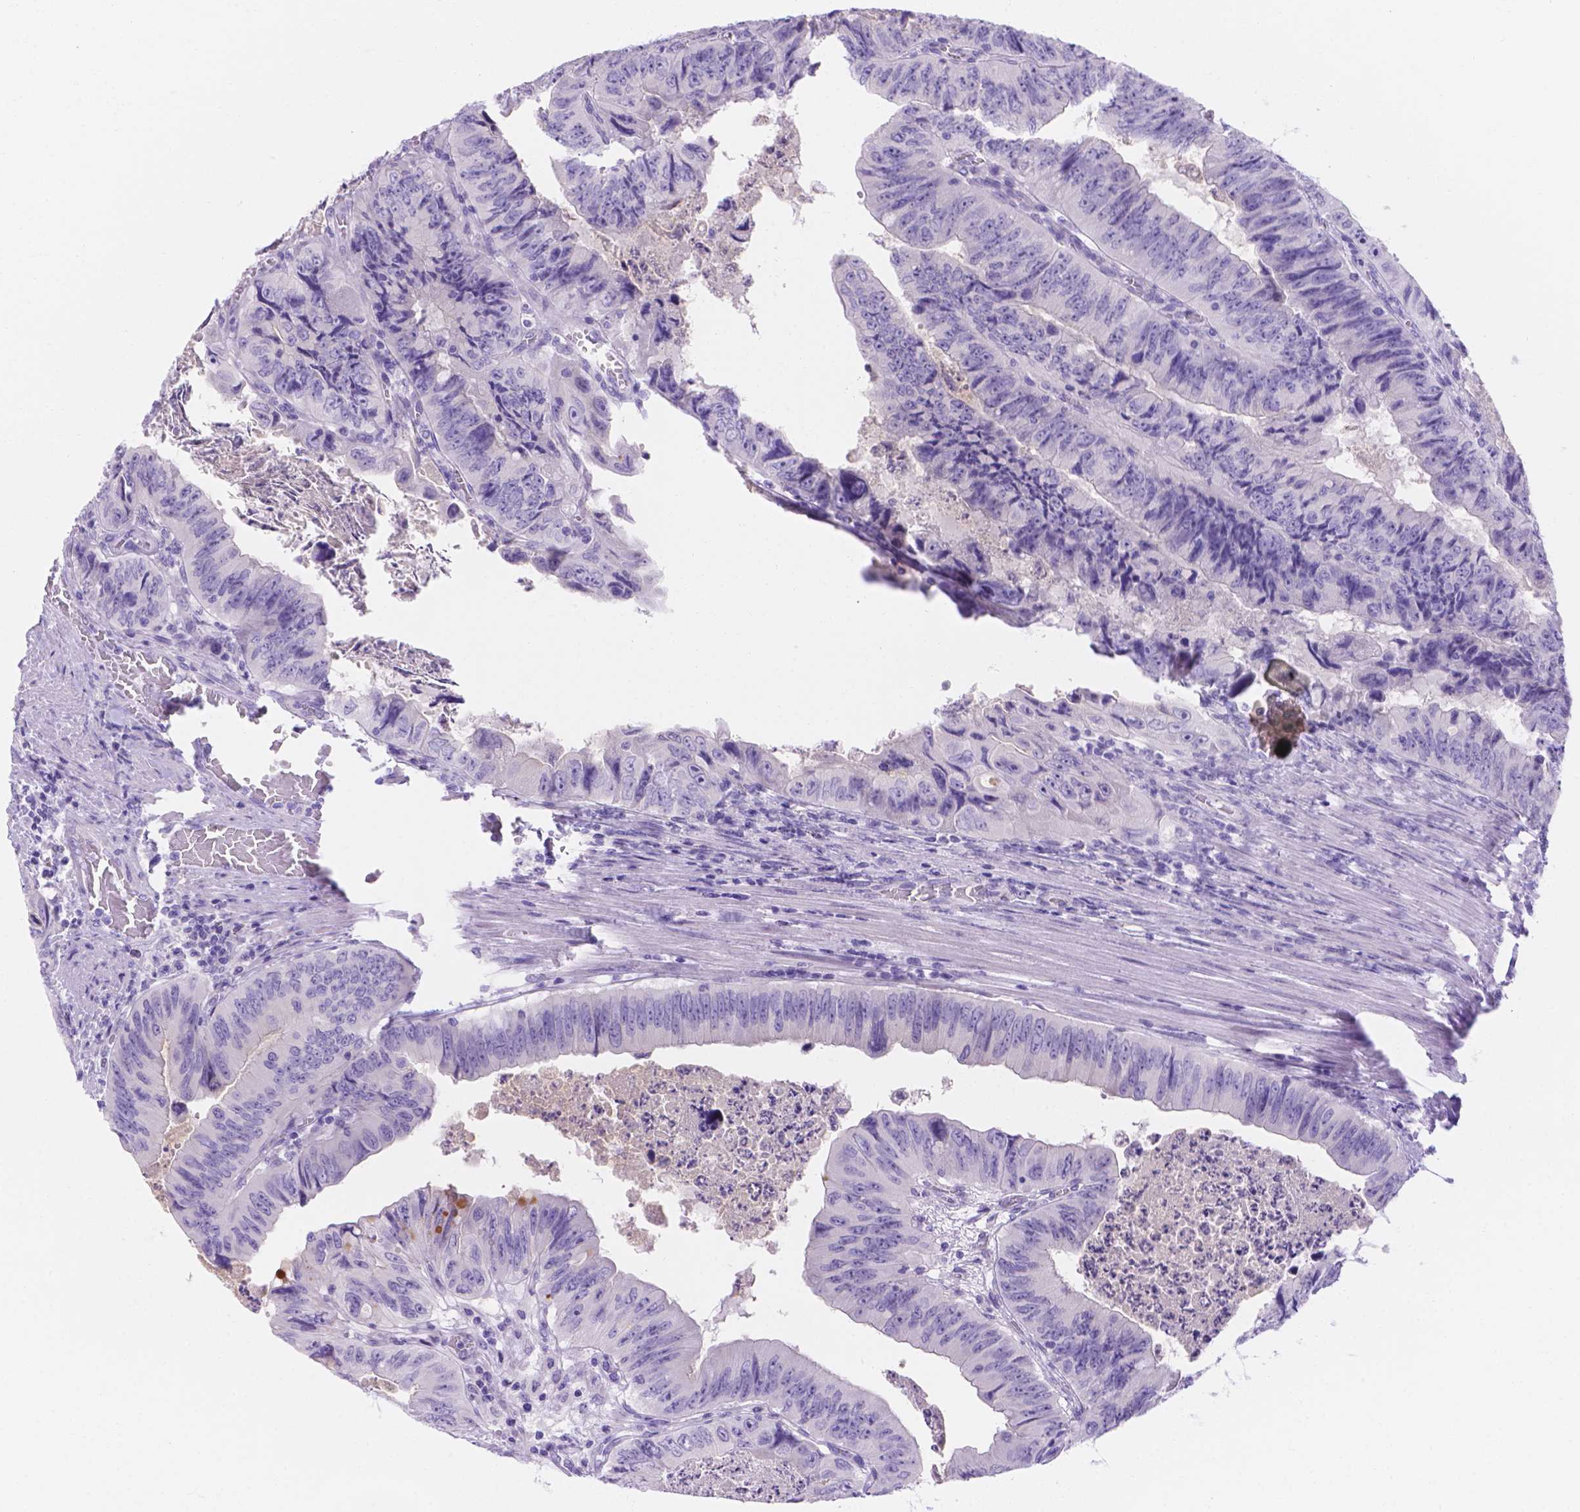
{"staining": {"intensity": "negative", "quantity": "none", "location": "none"}, "tissue": "colorectal cancer", "cell_type": "Tumor cells", "image_type": "cancer", "snomed": [{"axis": "morphology", "description": "Adenocarcinoma, NOS"}, {"axis": "topography", "description": "Colon"}], "caption": "The immunohistochemistry image has no significant staining in tumor cells of colorectal adenocarcinoma tissue.", "gene": "MLN", "patient": {"sex": "female", "age": 84}}